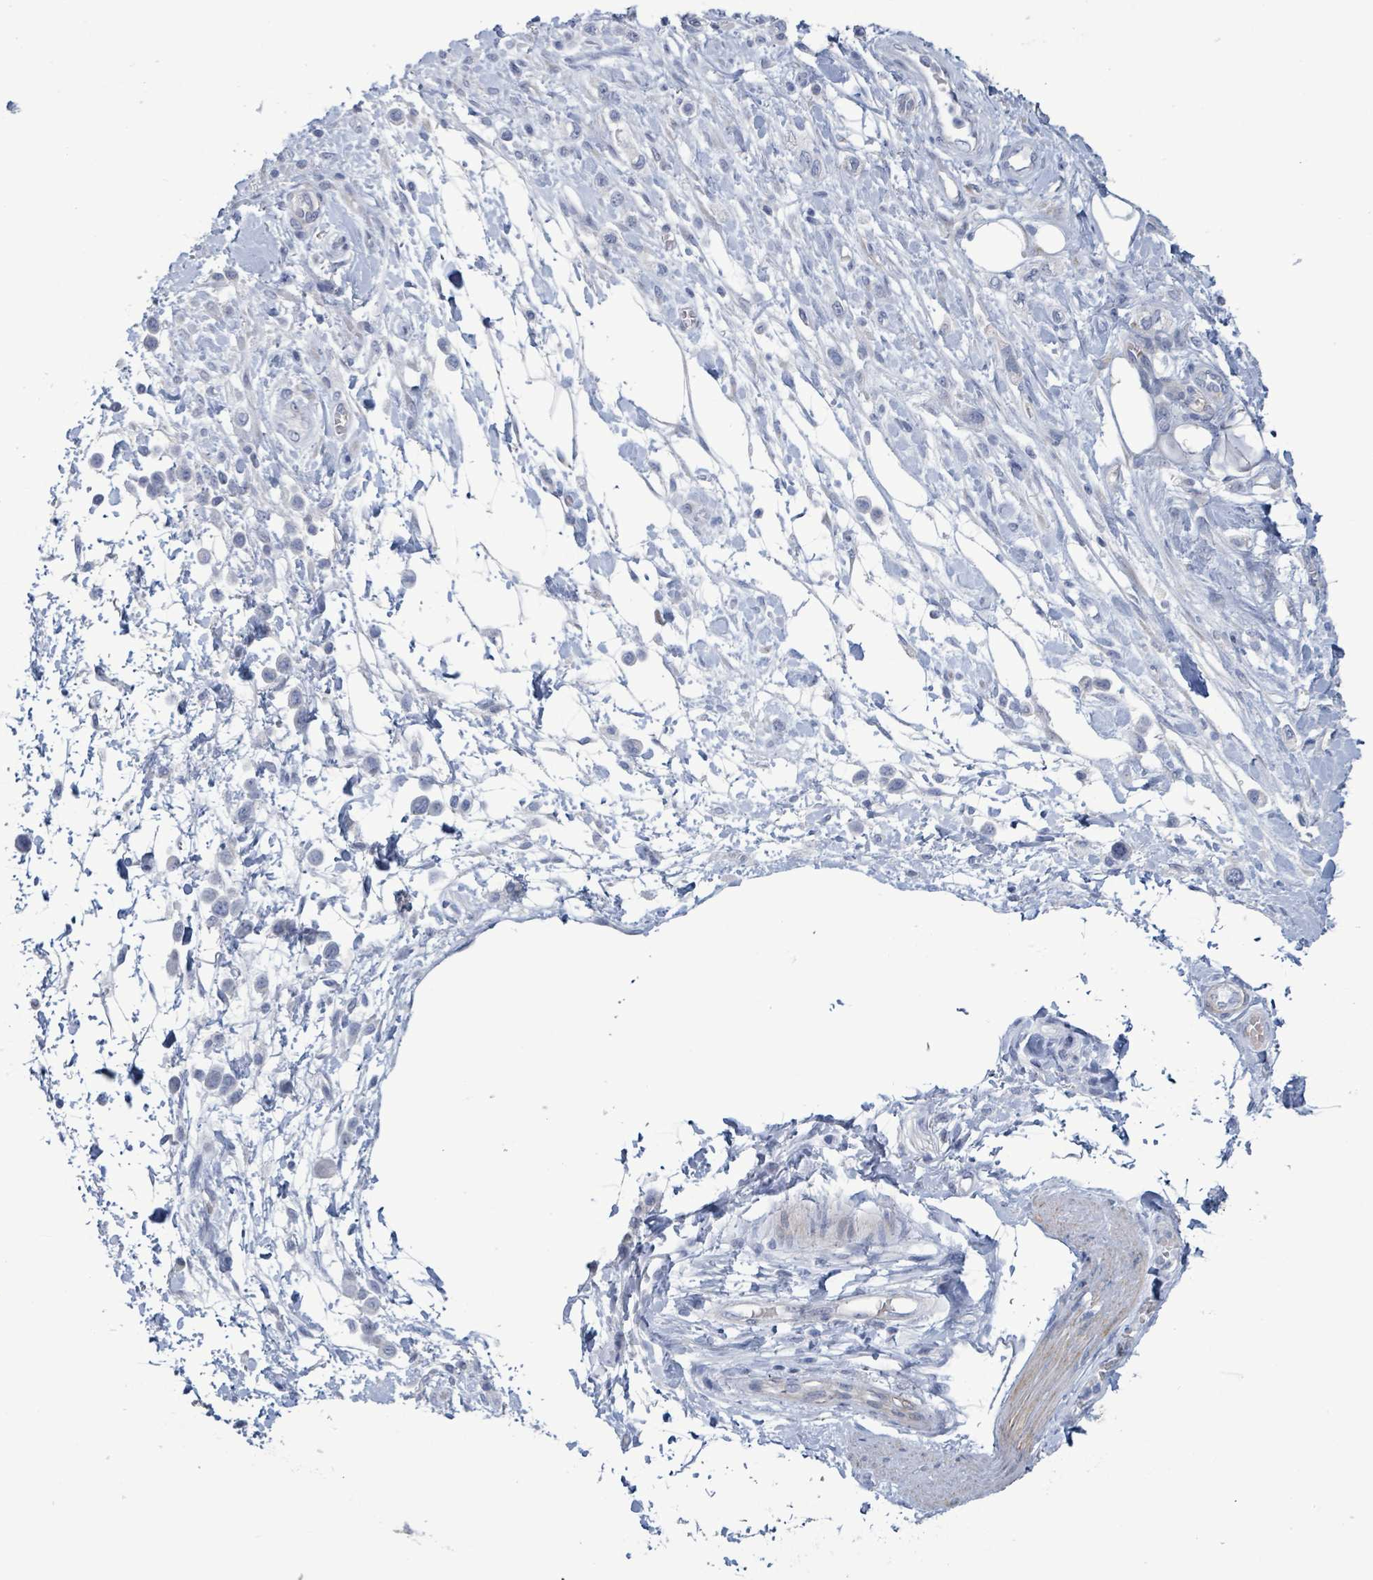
{"staining": {"intensity": "negative", "quantity": "none", "location": "none"}, "tissue": "stomach cancer", "cell_type": "Tumor cells", "image_type": "cancer", "snomed": [{"axis": "morphology", "description": "Adenocarcinoma, NOS"}, {"axis": "topography", "description": "Stomach"}], "caption": "Tumor cells show no significant protein positivity in stomach cancer.", "gene": "PKLR", "patient": {"sex": "female", "age": 65}}